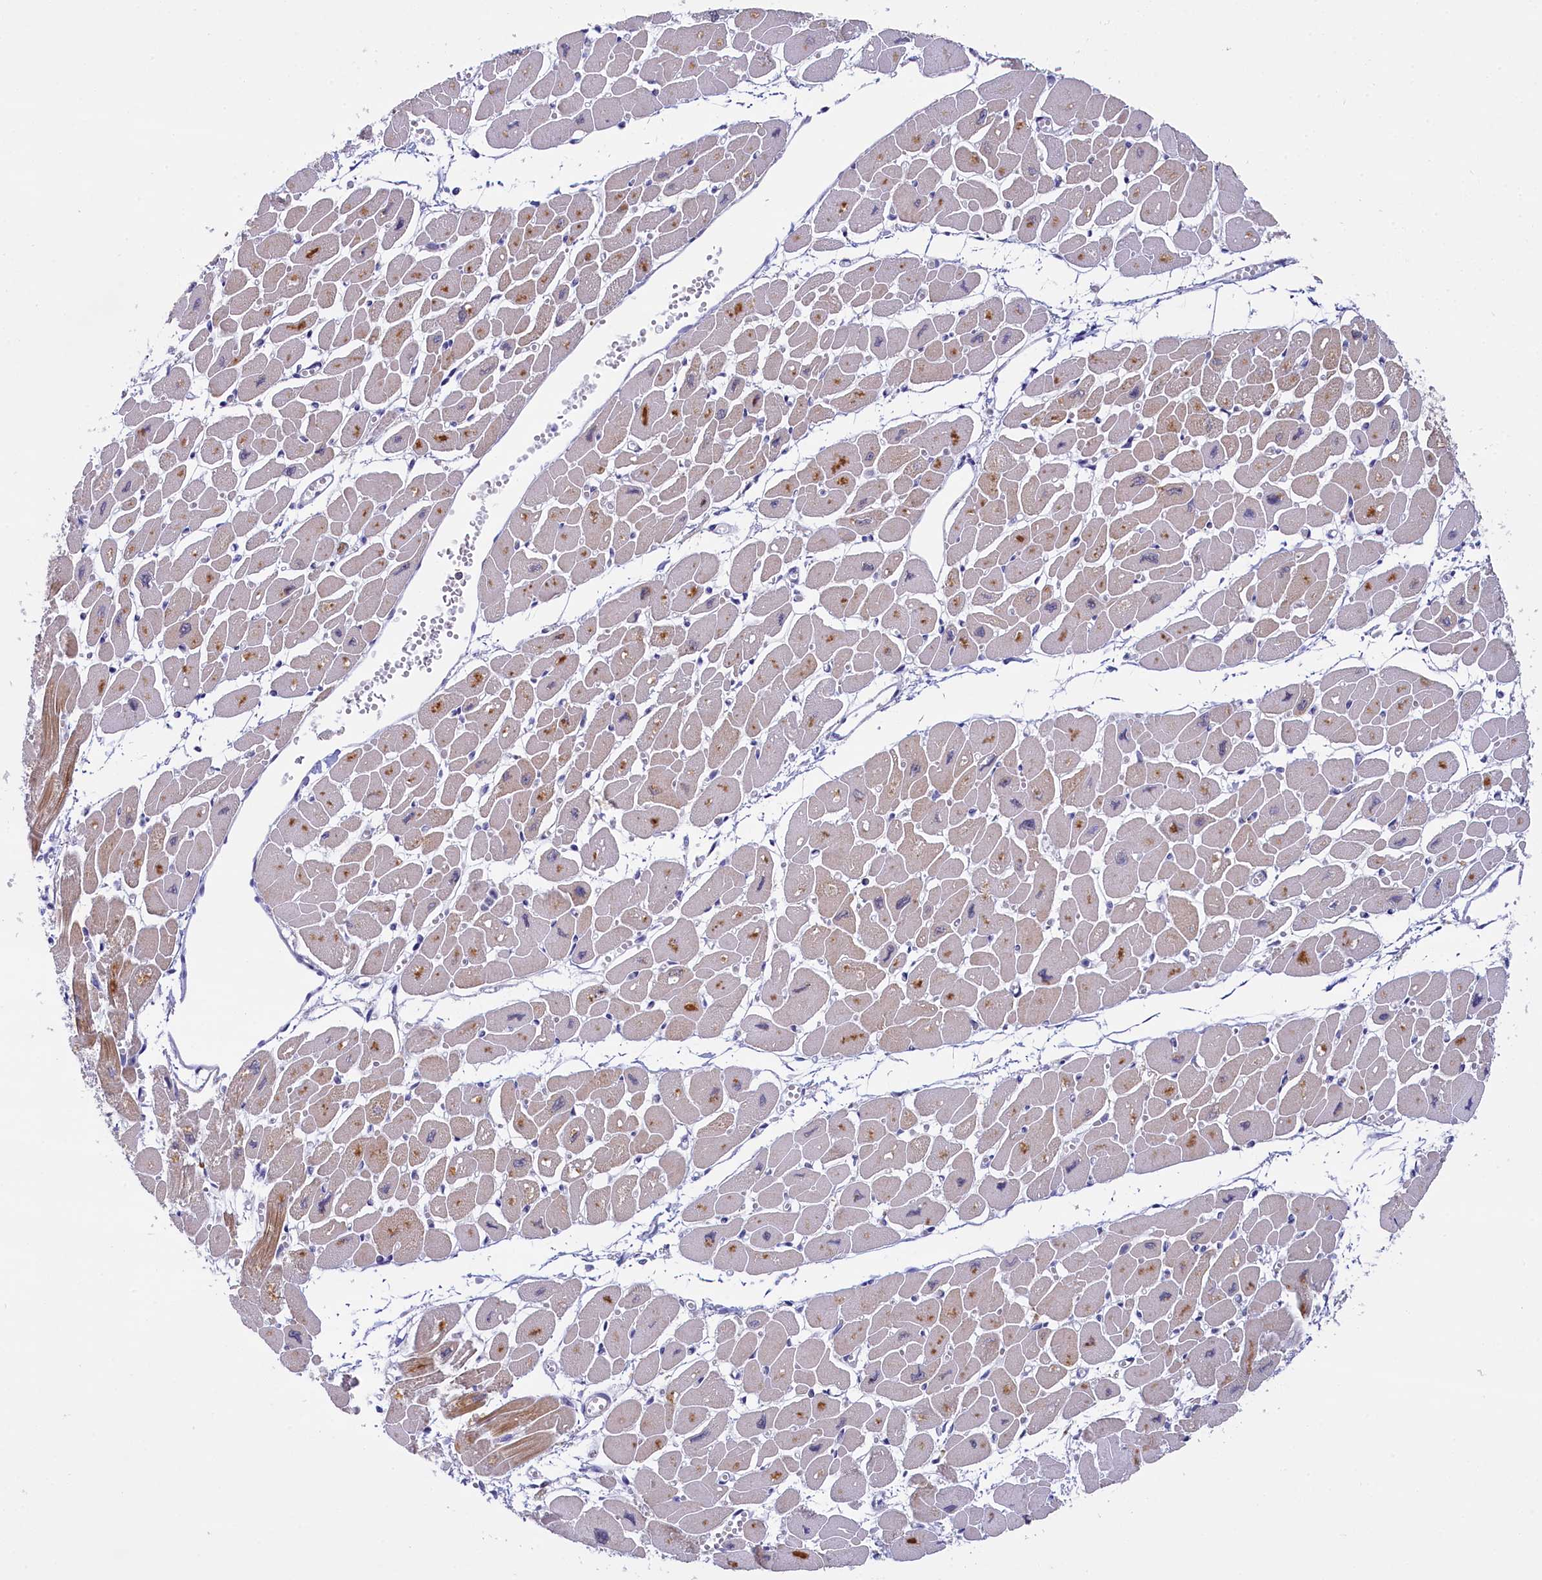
{"staining": {"intensity": "moderate", "quantity": "25%-75%", "location": "cytoplasmic/membranous"}, "tissue": "heart muscle", "cell_type": "Cardiomyocytes", "image_type": "normal", "snomed": [{"axis": "morphology", "description": "Normal tissue, NOS"}, {"axis": "topography", "description": "Heart"}], "caption": "Brown immunohistochemical staining in benign human heart muscle exhibits moderate cytoplasmic/membranous staining in about 25%-75% of cardiomyocytes. Nuclei are stained in blue.", "gene": "PPHLN1", "patient": {"sex": "female", "age": 54}}